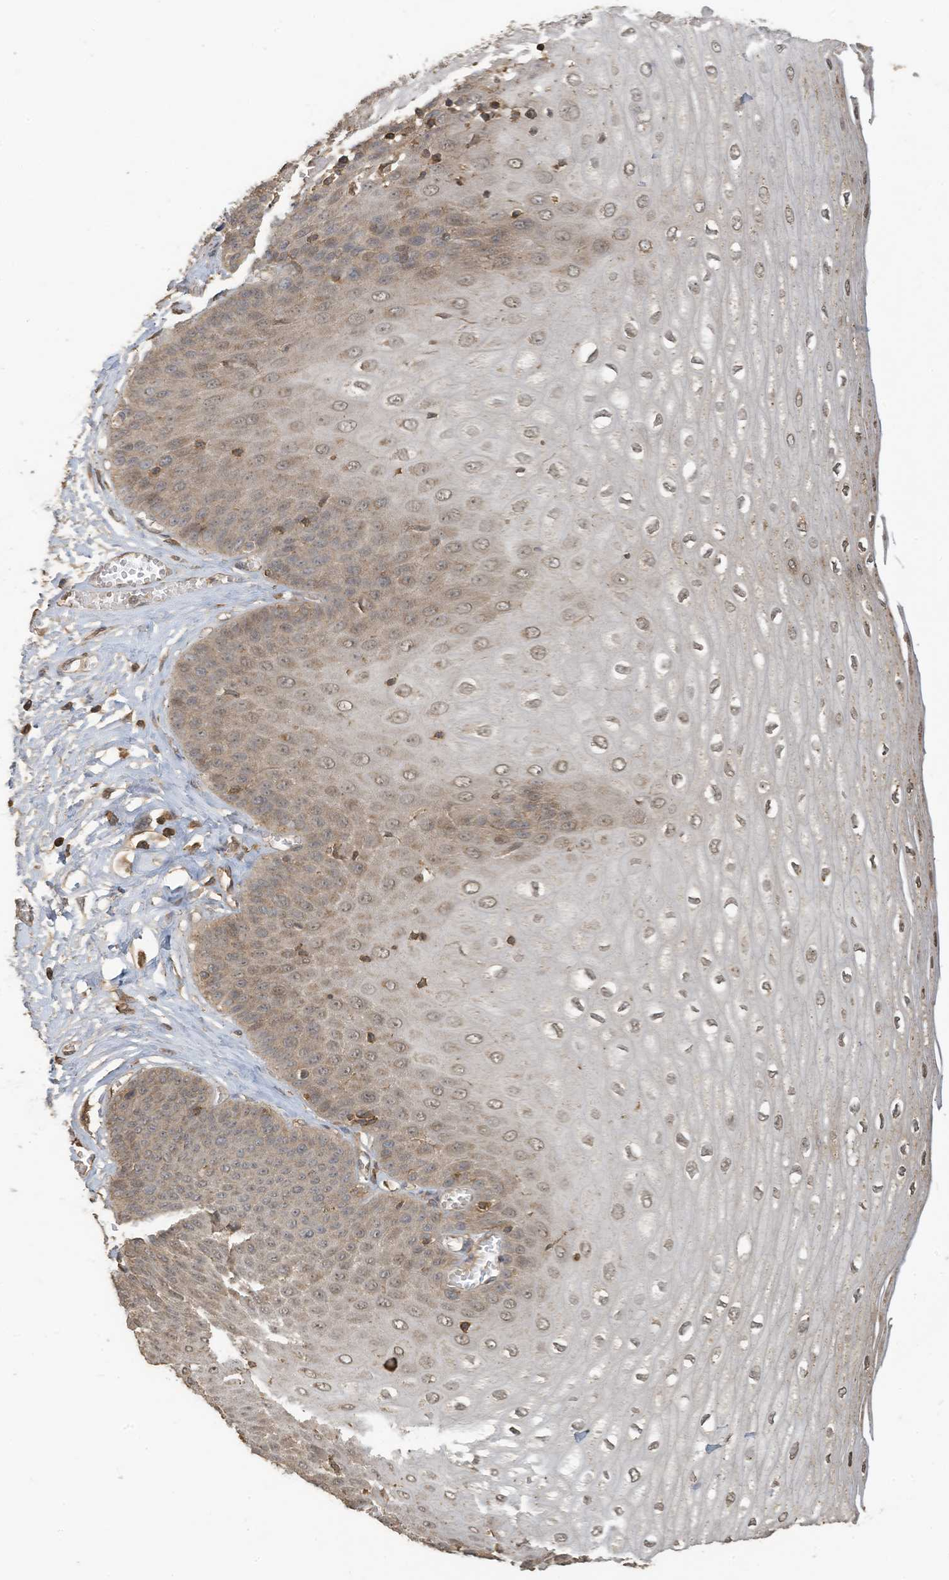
{"staining": {"intensity": "moderate", "quantity": "25%-75%", "location": "cytoplasmic/membranous"}, "tissue": "esophagus", "cell_type": "Squamous epithelial cells", "image_type": "normal", "snomed": [{"axis": "morphology", "description": "Normal tissue, NOS"}, {"axis": "topography", "description": "Esophagus"}], "caption": "The histopathology image demonstrates staining of unremarkable esophagus, revealing moderate cytoplasmic/membranous protein expression (brown color) within squamous epithelial cells.", "gene": "COX10", "patient": {"sex": "male", "age": 60}}